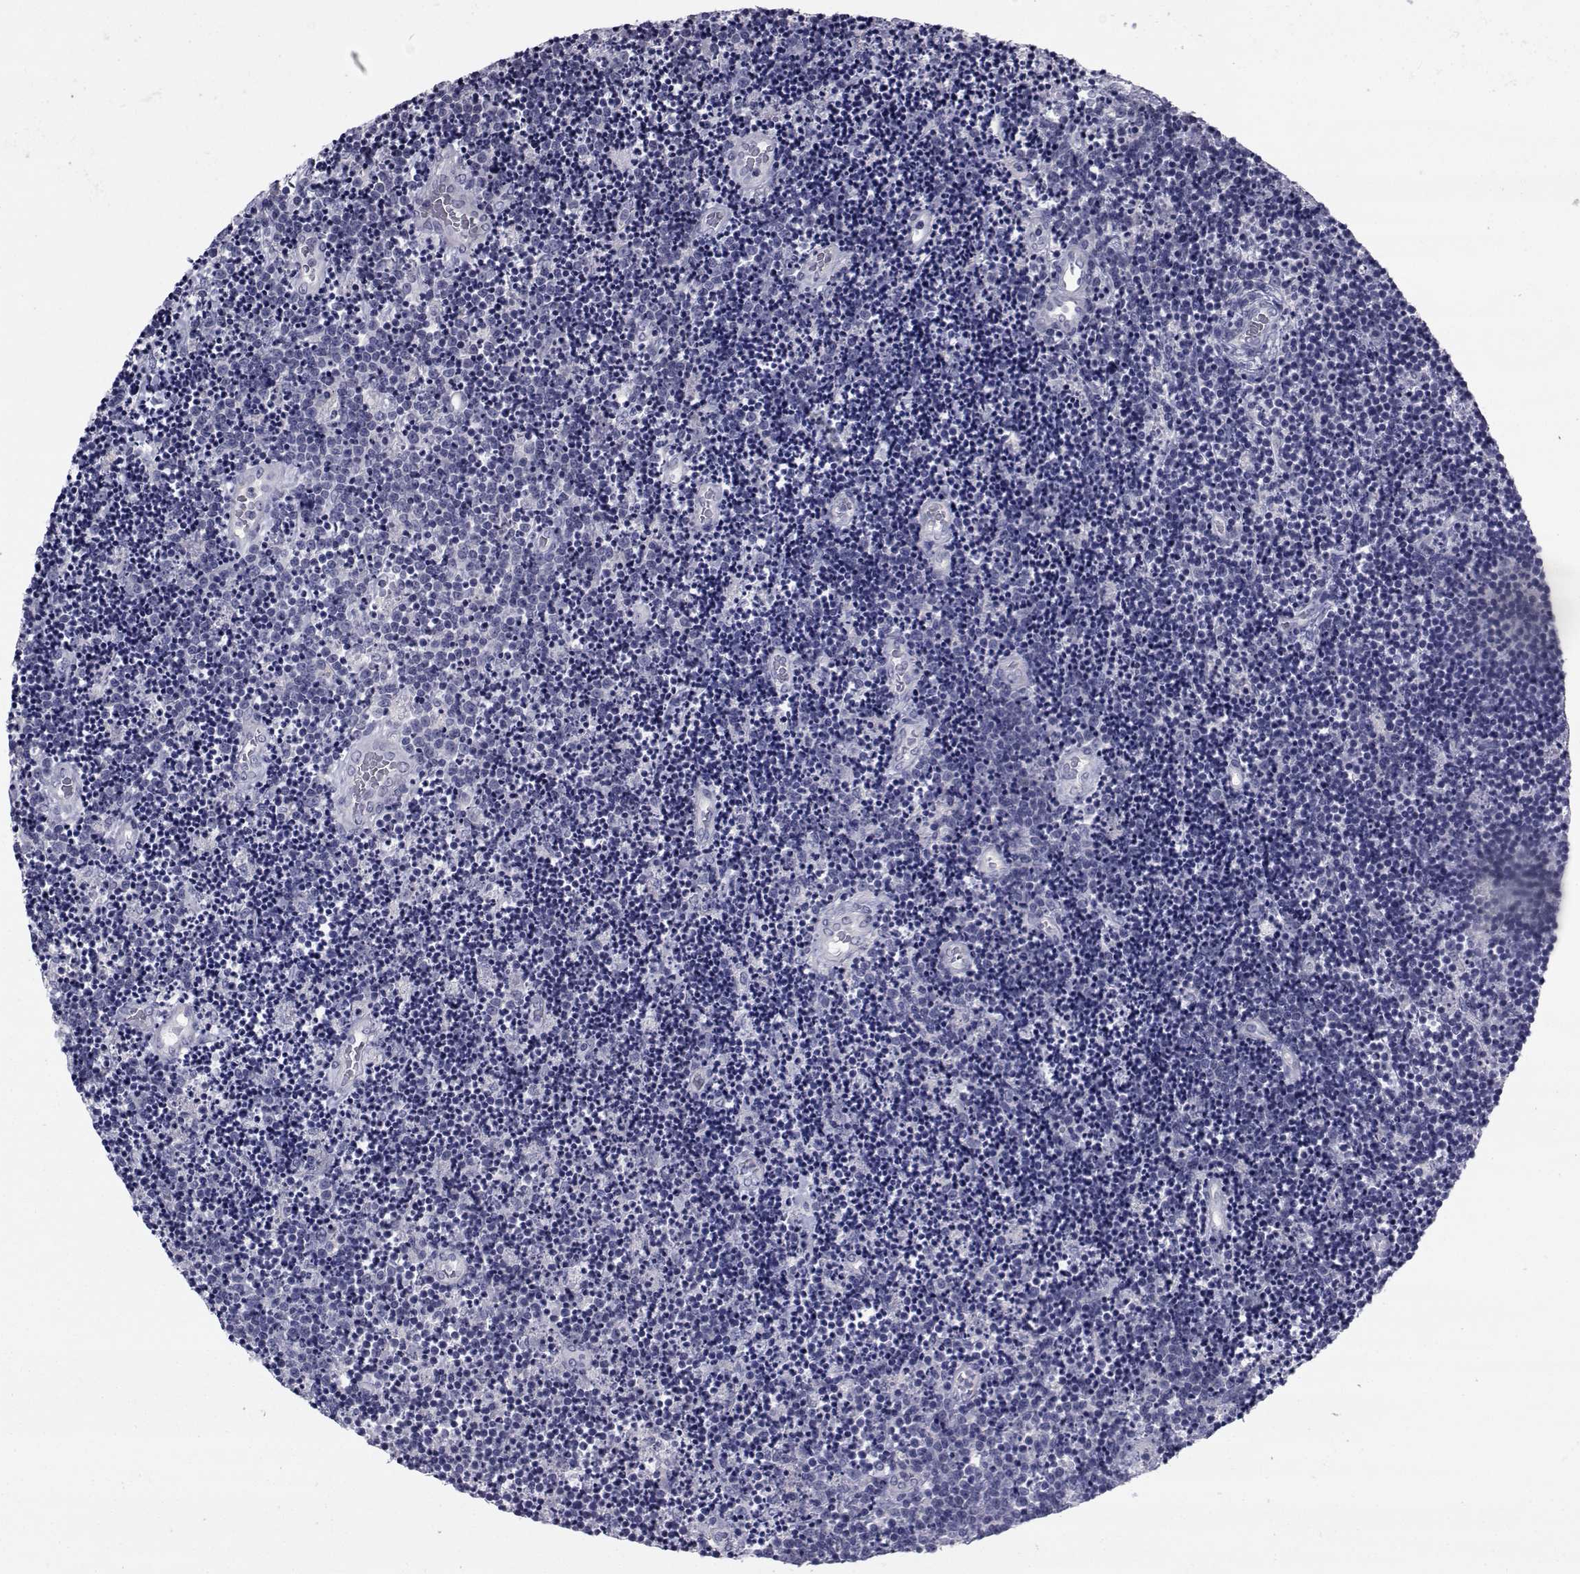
{"staining": {"intensity": "negative", "quantity": "none", "location": "none"}, "tissue": "lymphoma", "cell_type": "Tumor cells", "image_type": "cancer", "snomed": [{"axis": "morphology", "description": "Malignant lymphoma, non-Hodgkin's type, Low grade"}, {"axis": "topography", "description": "Brain"}], "caption": "Human lymphoma stained for a protein using immunohistochemistry (IHC) demonstrates no staining in tumor cells.", "gene": "CHRNA1", "patient": {"sex": "female", "age": 66}}